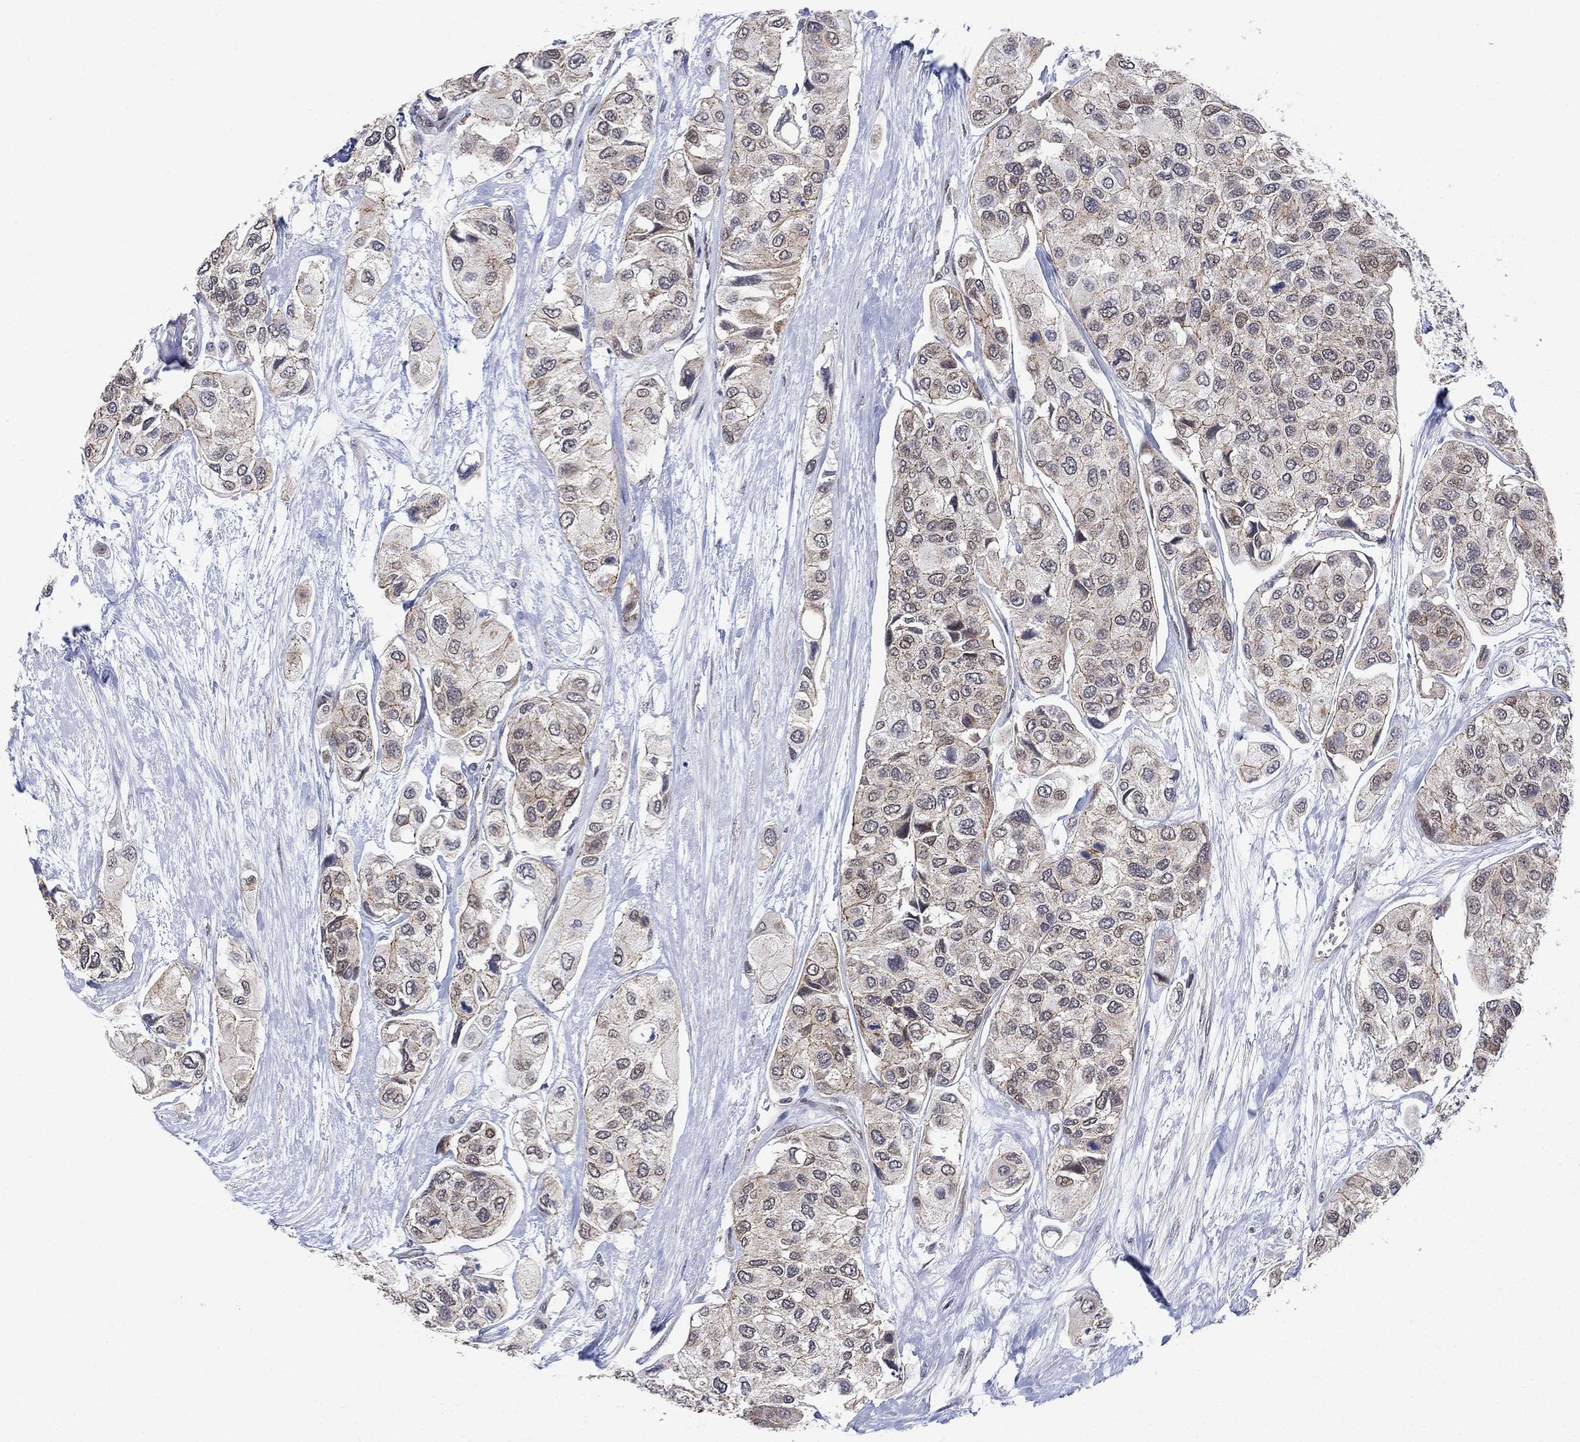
{"staining": {"intensity": "moderate", "quantity": "<25%", "location": "cytoplasmic/membranous"}, "tissue": "urothelial cancer", "cell_type": "Tumor cells", "image_type": "cancer", "snomed": [{"axis": "morphology", "description": "Urothelial carcinoma, High grade"}, {"axis": "topography", "description": "Urinary bladder"}], "caption": "Immunohistochemical staining of human high-grade urothelial carcinoma shows moderate cytoplasmic/membranous protein positivity in approximately <25% of tumor cells.", "gene": "ANKRA2", "patient": {"sex": "male", "age": 77}}